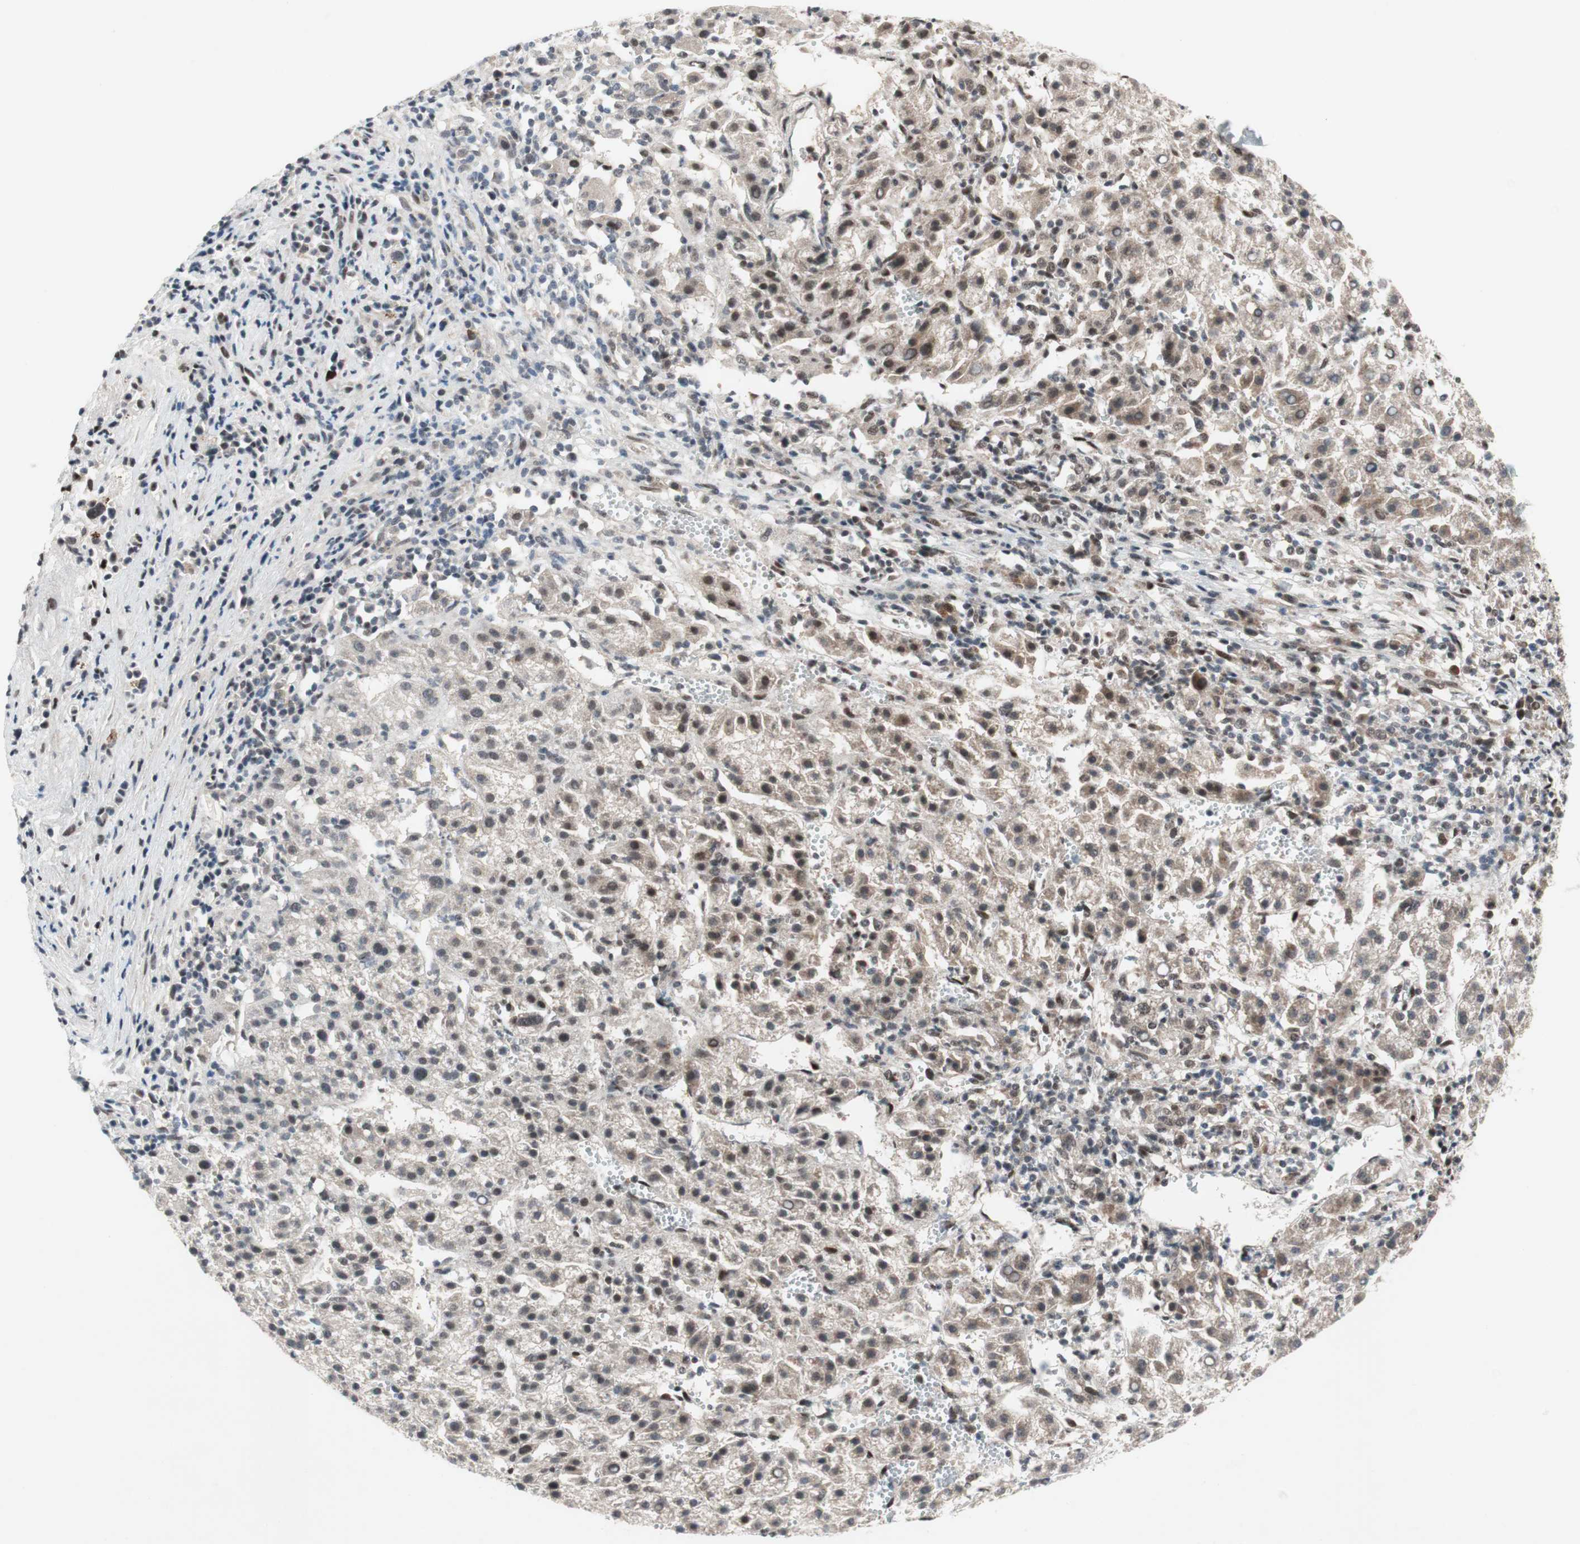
{"staining": {"intensity": "moderate", "quantity": "25%-75%", "location": "nuclear"}, "tissue": "liver cancer", "cell_type": "Tumor cells", "image_type": "cancer", "snomed": [{"axis": "morphology", "description": "Carcinoma, Hepatocellular, NOS"}, {"axis": "topography", "description": "Liver"}], "caption": "A brown stain highlights moderate nuclear positivity of a protein in human liver cancer (hepatocellular carcinoma) tumor cells.", "gene": "TCF12", "patient": {"sex": "female", "age": 58}}